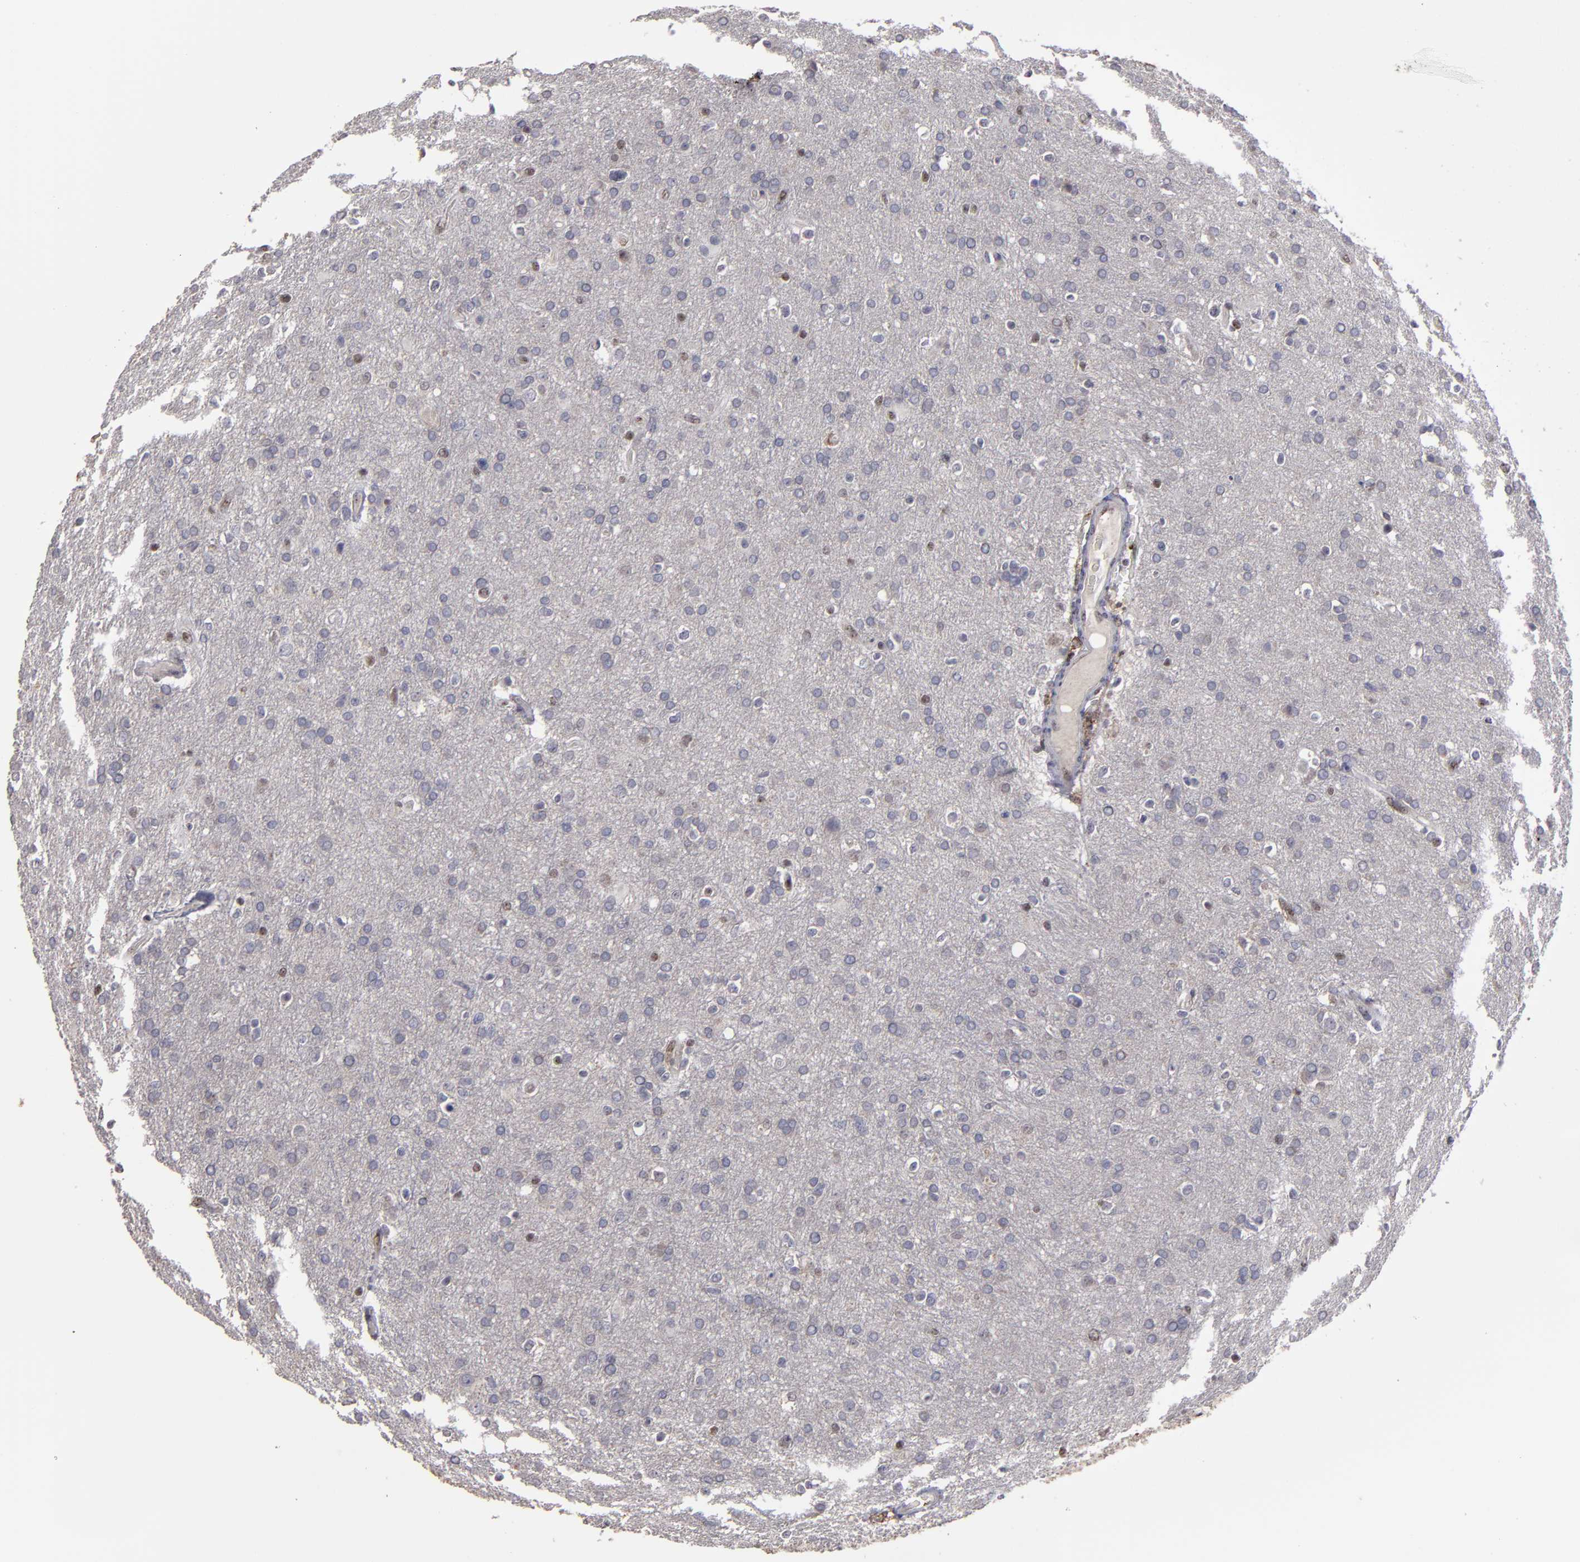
{"staining": {"intensity": "negative", "quantity": "none", "location": "none"}, "tissue": "glioma", "cell_type": "Tumor cells", "image_type": "cancer", "snomed": [{"axis": "morphology", "description": "Glioma, malignant, High grade"}, {"axis": "topography", "description": "Brain"}], "caption": "A high-resolution image shows IHC staining of malignant high-grade glioma, which exhibits no significant expression in tumor cells.", "gene": "CD55", "patient": {"sex": "male", "age": 33}}